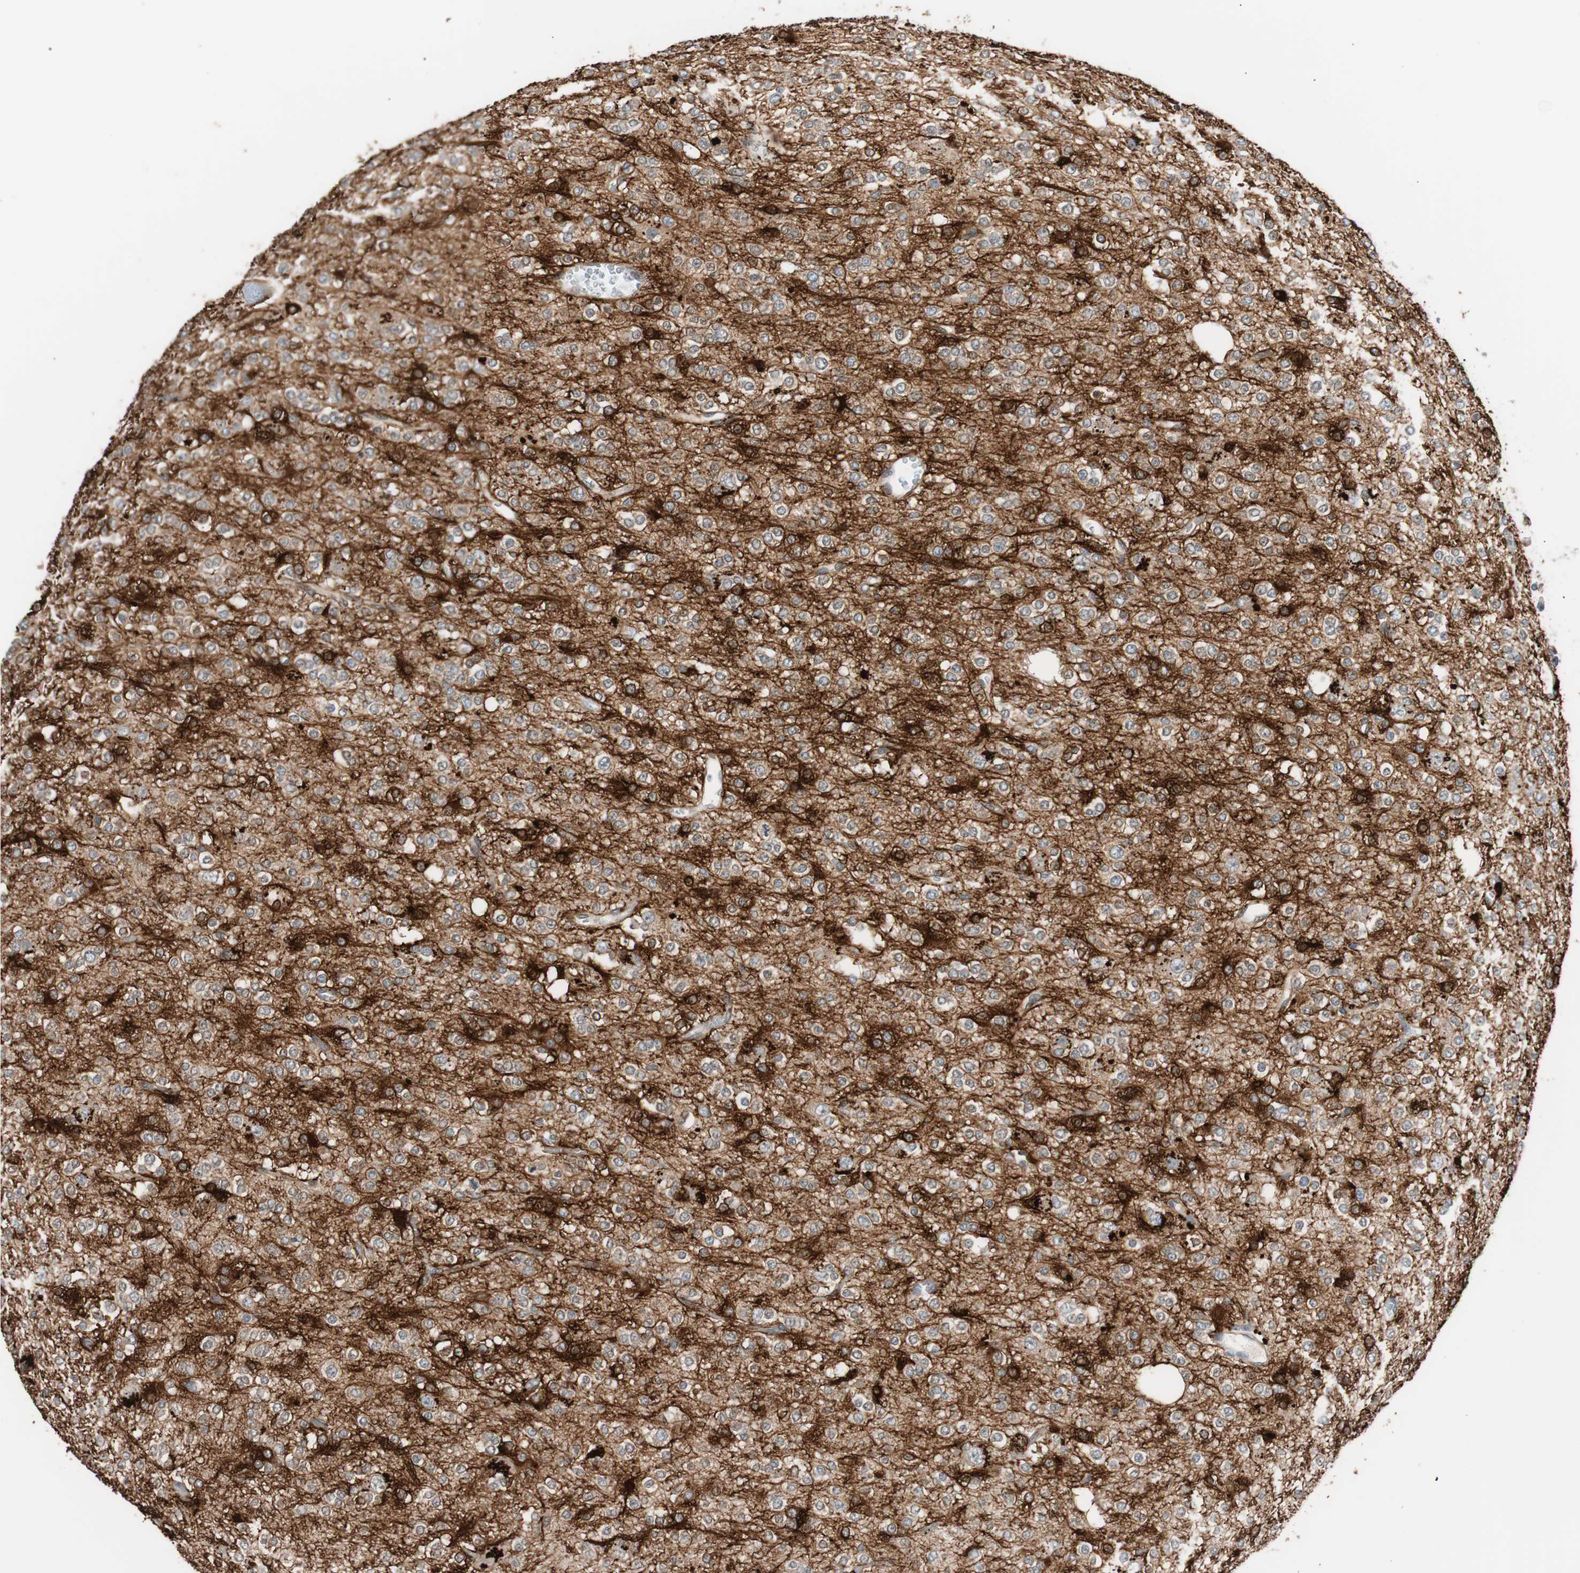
{"staining": {"intensity": "moderate", "quantity": ">75%", "location": "cytoplasmic/membranous"}, "tissue": "glioma", "cell_type": "Tumor cells", "image_type": "cancer", "snomed": [{"axis": "morphology", "description": "Glioma, malignant, Low grade"}, {"axis": "topography", "description": "Brain"}], "caption": "Brown immunohistochemical staining in glioma shows moderate cytoplasmic/membranous expression in about >75% of tumor cells. The protein of interest is stained brown, and the nuclei are stained in blue (DAB (3,3'-diaminobenzidine) IHC with brightfield microscopy, high magnification).", "gene": "SMG1", "patient": {"sex": "male", "age": 38}}